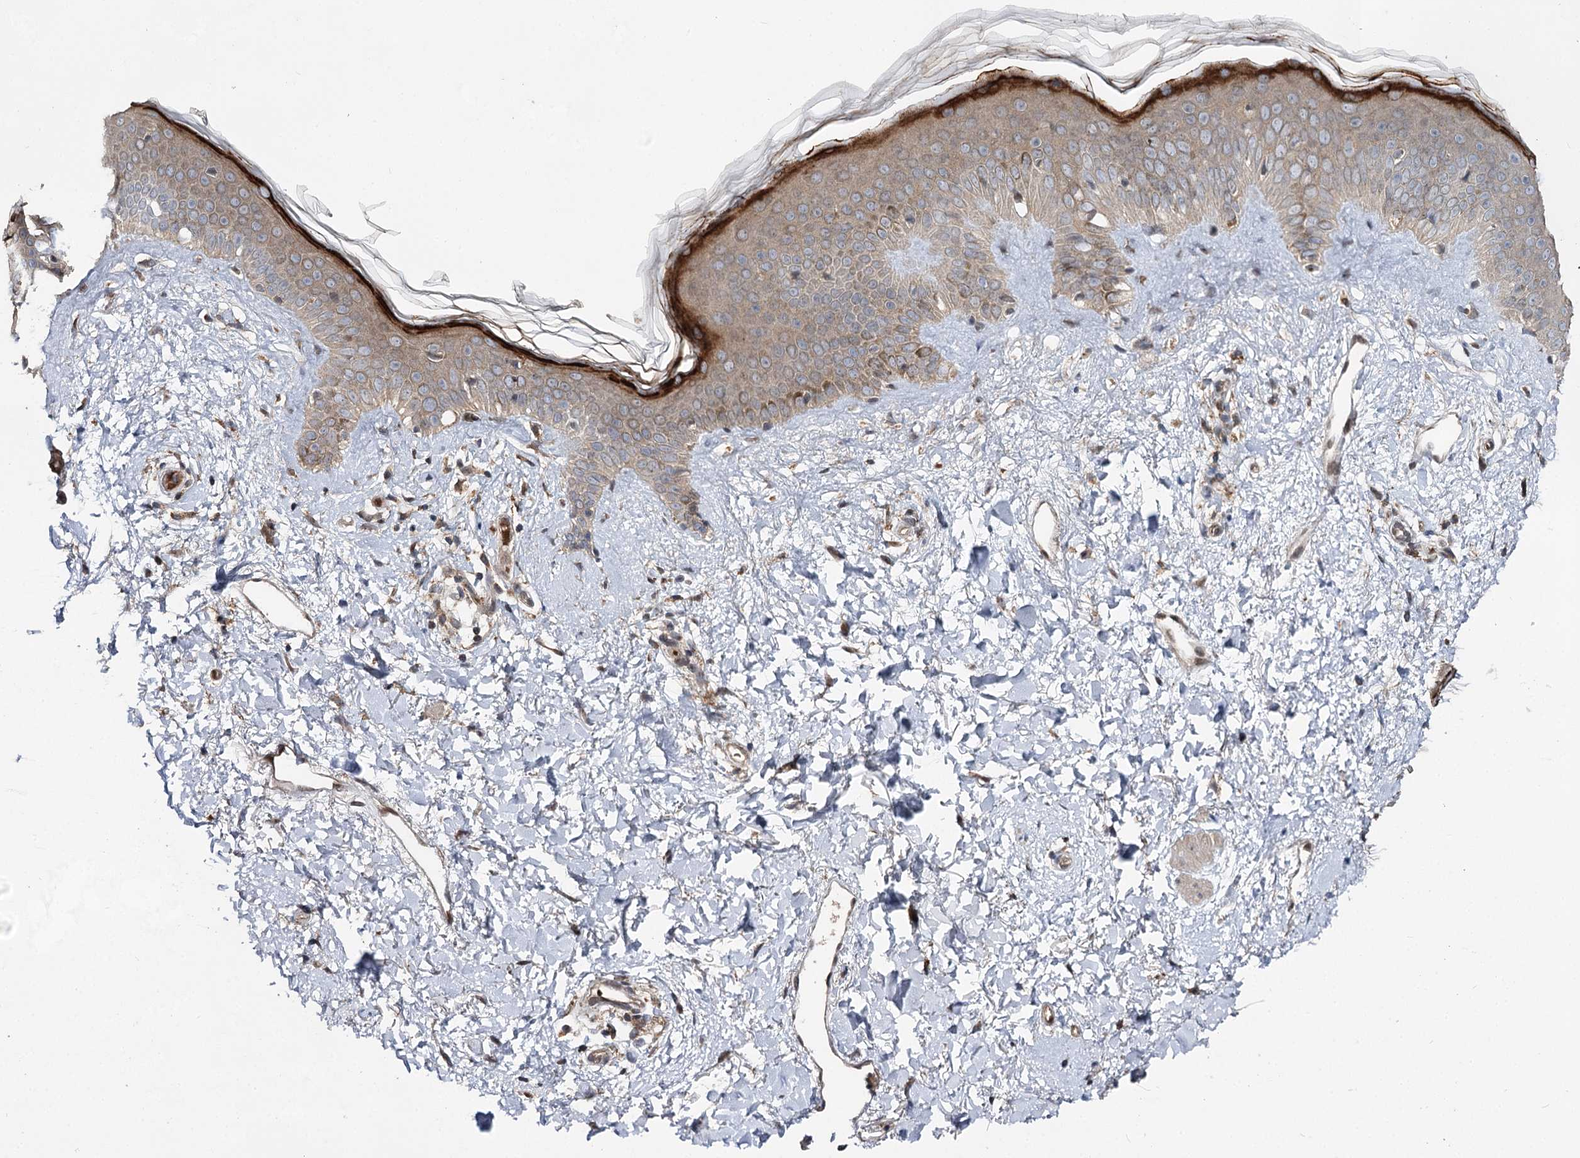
{"staining": {"intensity": "weak", "quantity": ">75%", "location": "cytoplasmic/membranous"}, "tissue": "skin", "cell_type": "Fibroblasts", "image_type": "normal", "snomed": [{"axis": "morphology", "description": "Normal tissue, NOS"}, {"axis": "topography", "description": "Skin"}], "caption": "Brown immunohistochemical staining in benign skin shows weak cytoplasmic/membranous staining in approximately >75% of fibroblasts. (DAB IHC, brown staining for protein, blue staining for nuclei).", "gene": "MSANTD2", "patient": {"sex": "female", "age": 58}}